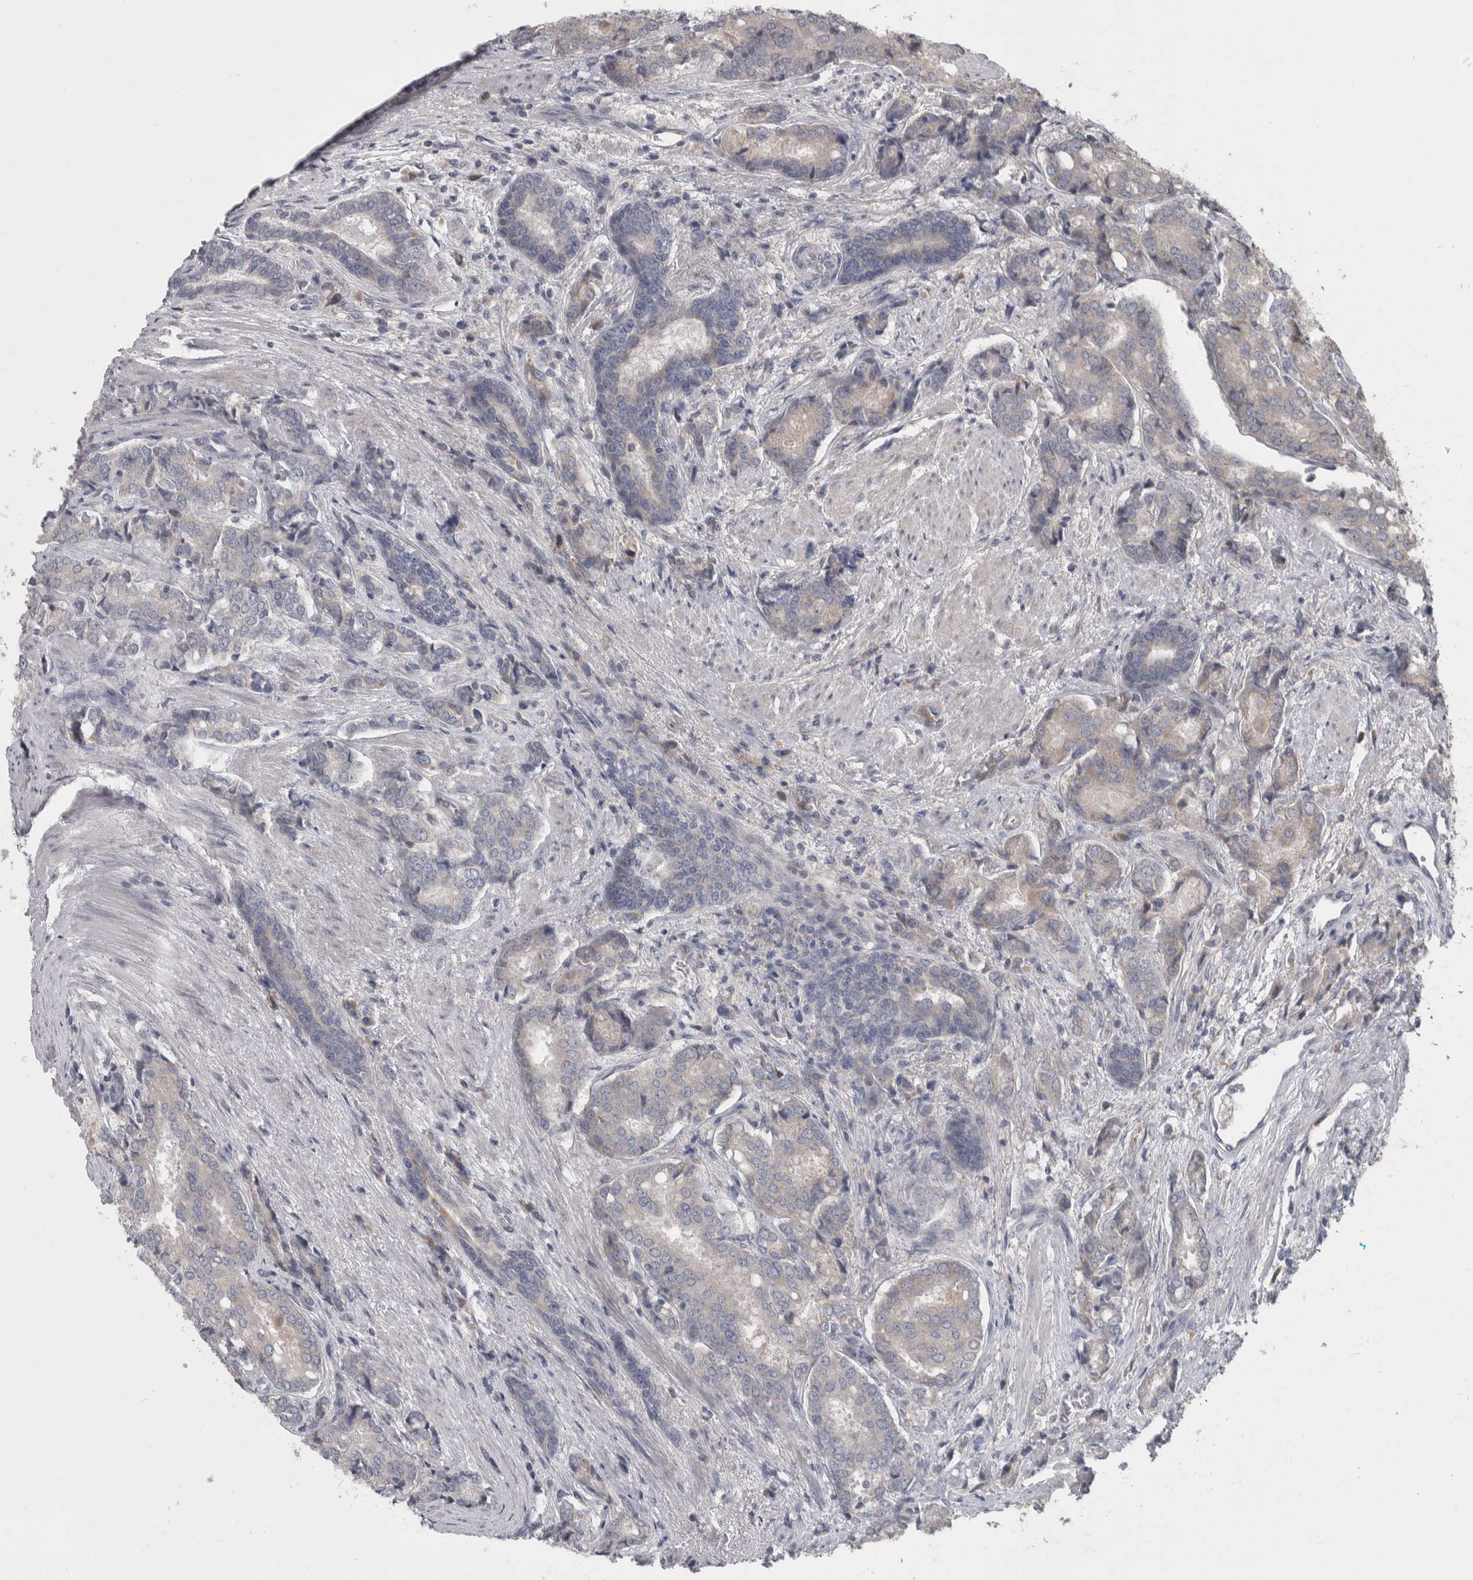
{"staining": {"intensity": "negative", "quantity": "none", "location": "none"}, "tissue": "prostate cancer", "cell_type": "Tumor cells", "image_type": "cancer", "snomed": [{"axis": "morphology", "description": "Adenocarcinoma, High grade"}, {"axis": "topography", "description": "Prostate"}], "caption": "High magnification brightfield microscopy of prostate high-grade adenocarcinoma stained with DAB (brown) and counterstained with hematoxylin (blue): tumor cells show no significant positivity.", "gene": "SRP68", "patient": {"sex": "male", "age": 50}}